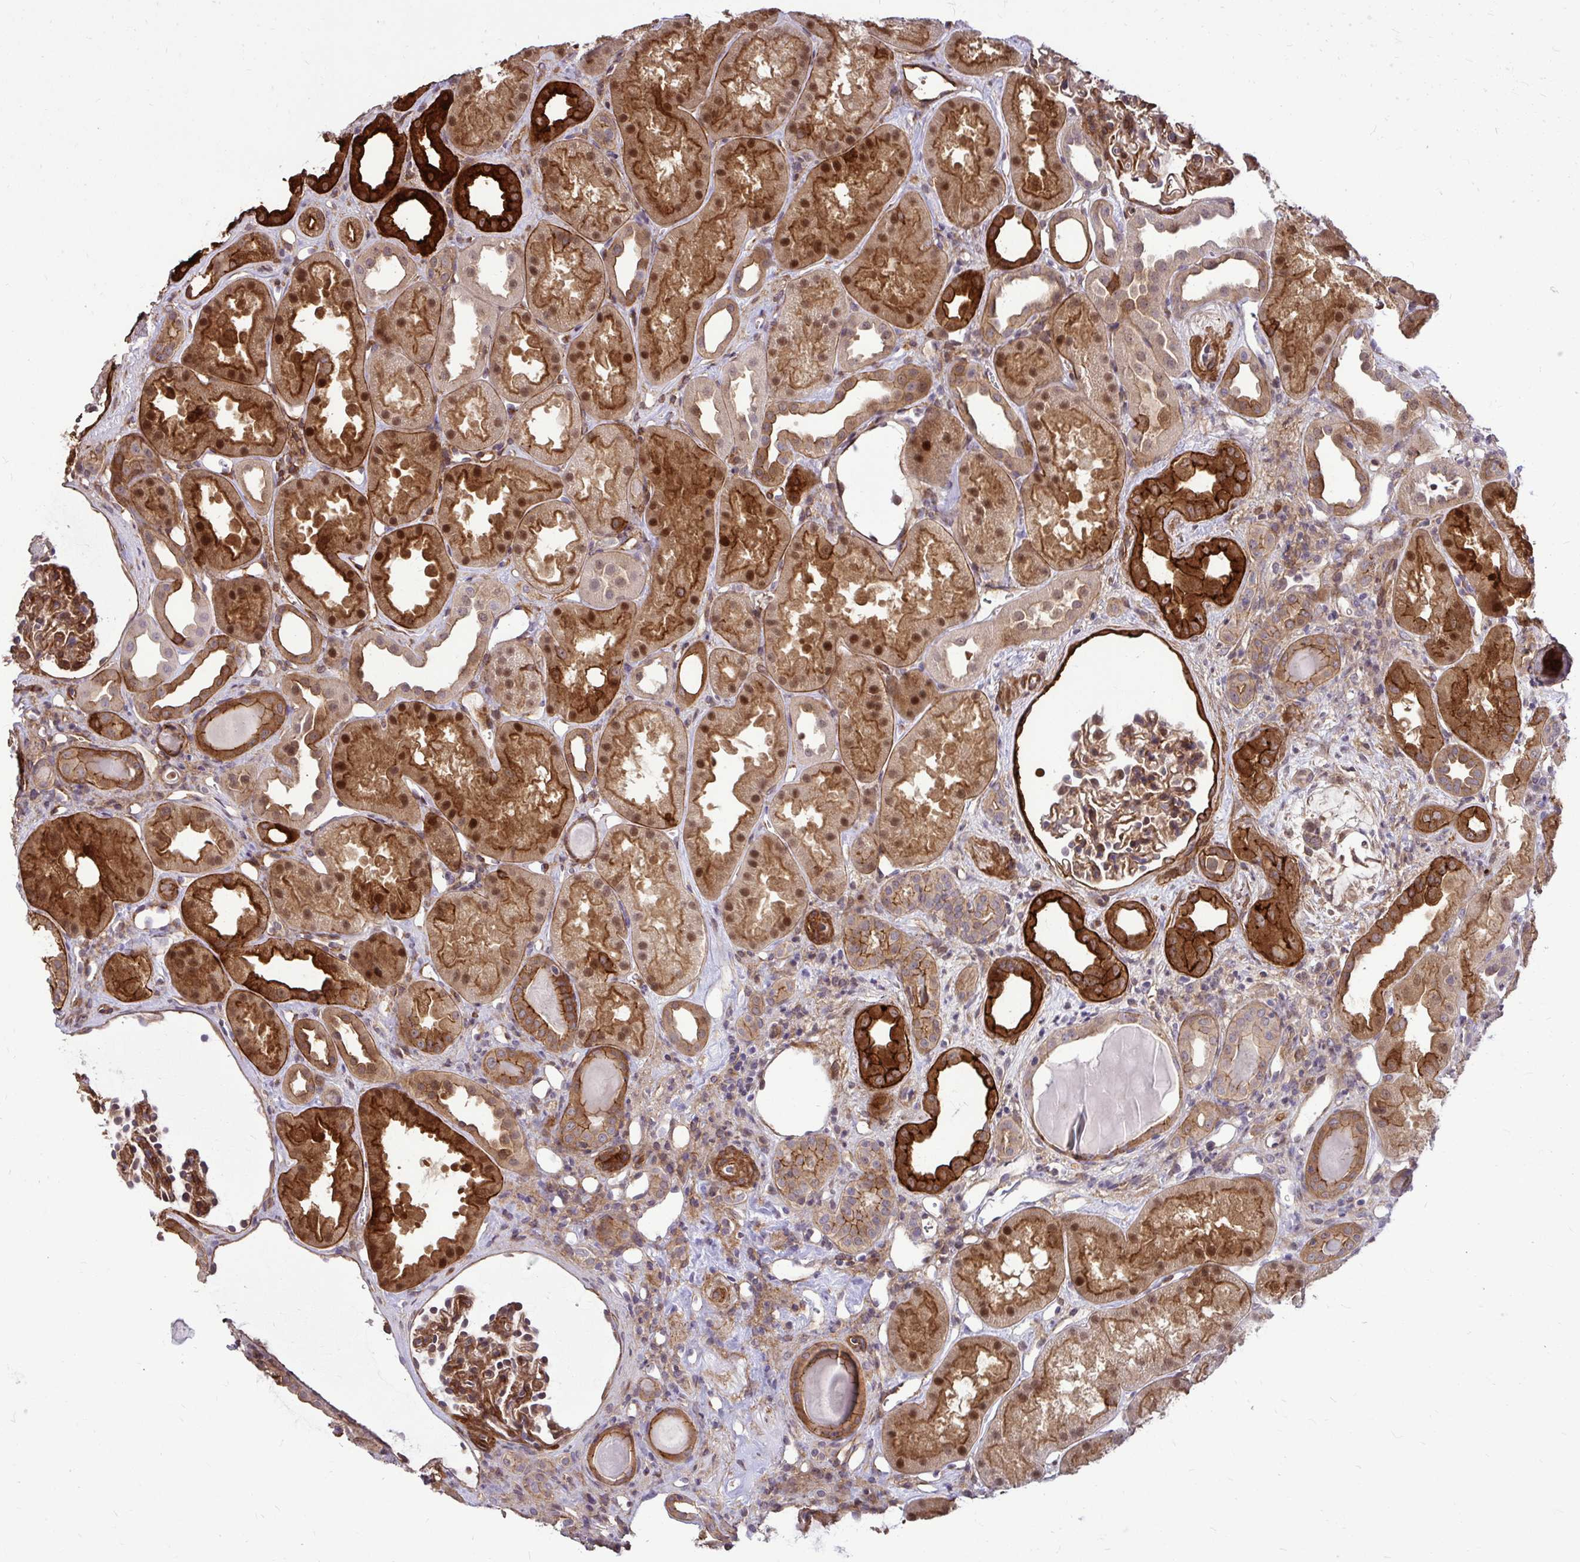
{"staining": {"intensity": "strong", "quantity": "25%-75%", "location": "cytoplasmic/membranous,nuclear"}, "tissue": "kidney", "cell_type": "Cells in glomeruli", "image_type": "normal", "snomed": [{"axis": "morphology", "description": "Normal tissue, NOS"}, {"axis": "topography", "description": "Kidney"}], "caption": "Approximately 25%-75% of cells in glomeruli in normal kidney reveal strong cytoplasmic/membranous,nuclear protein expression as visualized by brown immunohistochemical staining.", "gene": "TRIP6", "patient": {"sex": "male", "age": 61}}